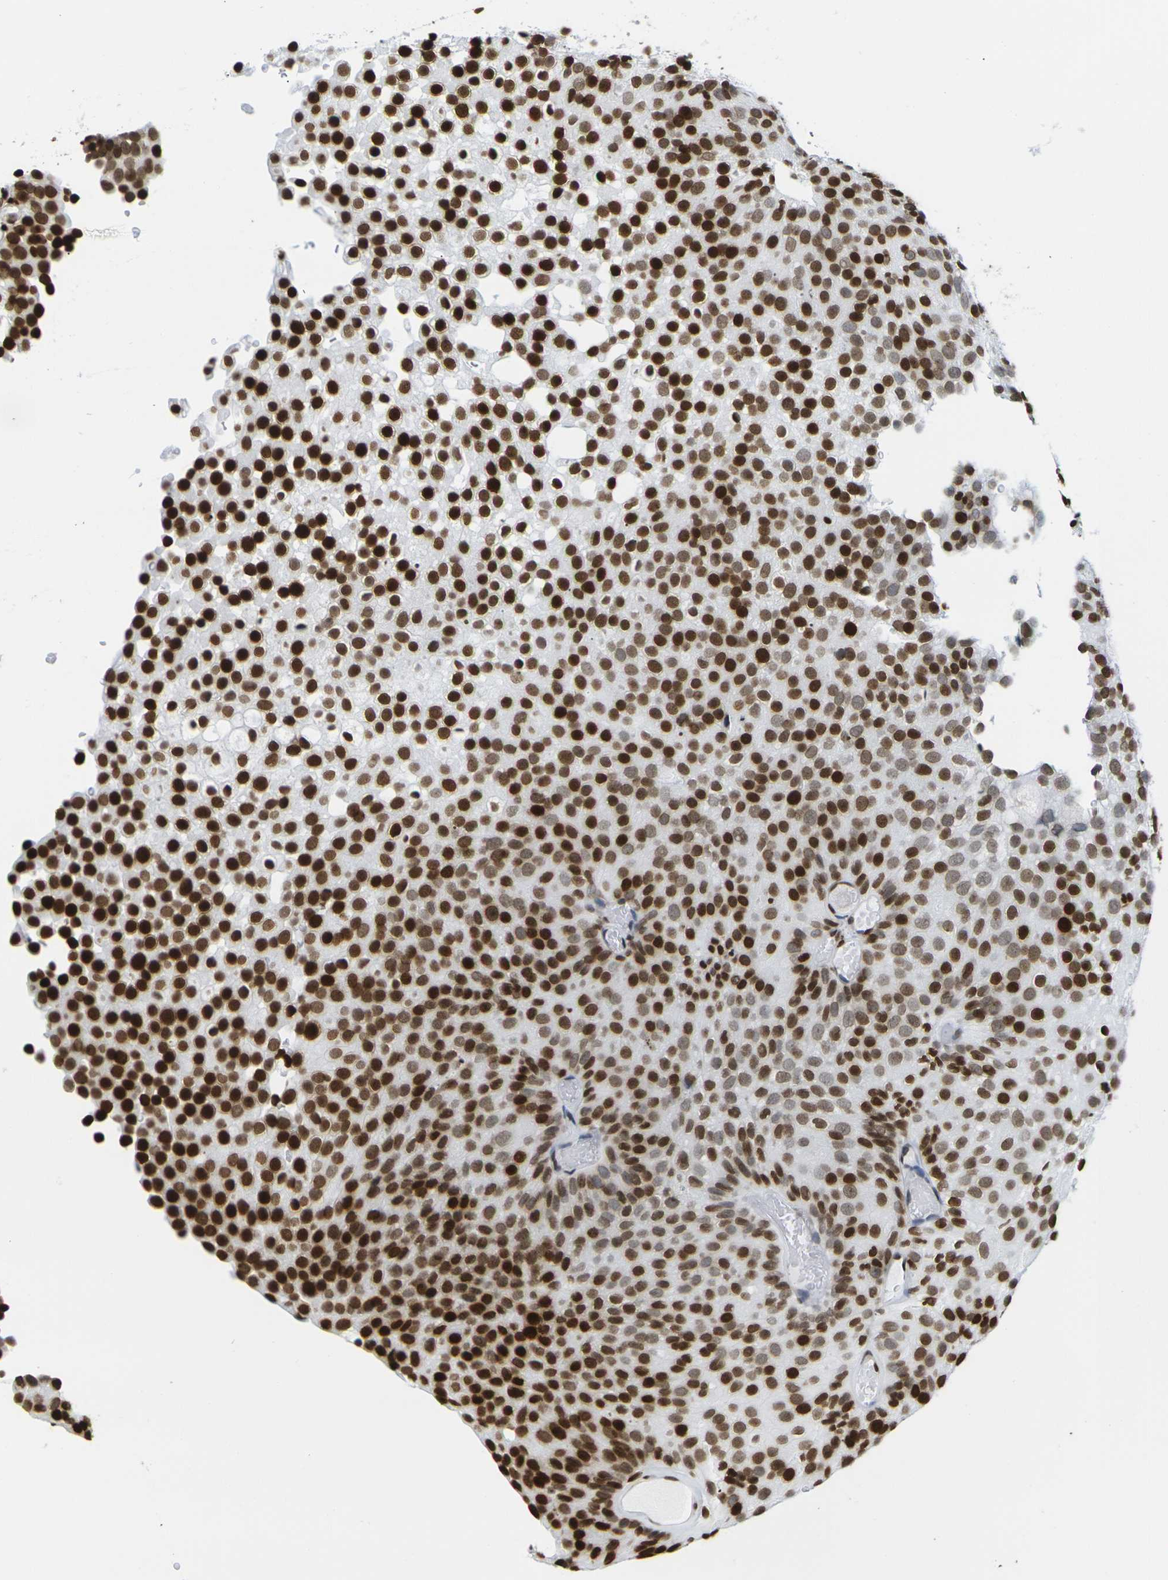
{"staining": {"intensity": "strong", "quantity": ">75%", "location": "nuclear"}, "tissue": "urothelial cancer", "cell_type": "Tumor cells", "image_type": "cancer", "snomed": [{"axis": "morphology", "description": "Urothelial carcinoma, Low grade"}, {"axis": "topography", "description": "Urinary bladder"}], "caption": "A micrograph of human urothelial cancer stained for a protein displays strong nuclear brown staining in tumor cells.", "gene": "H2AC21", "patient": {"sex": "male", "age": 78}}